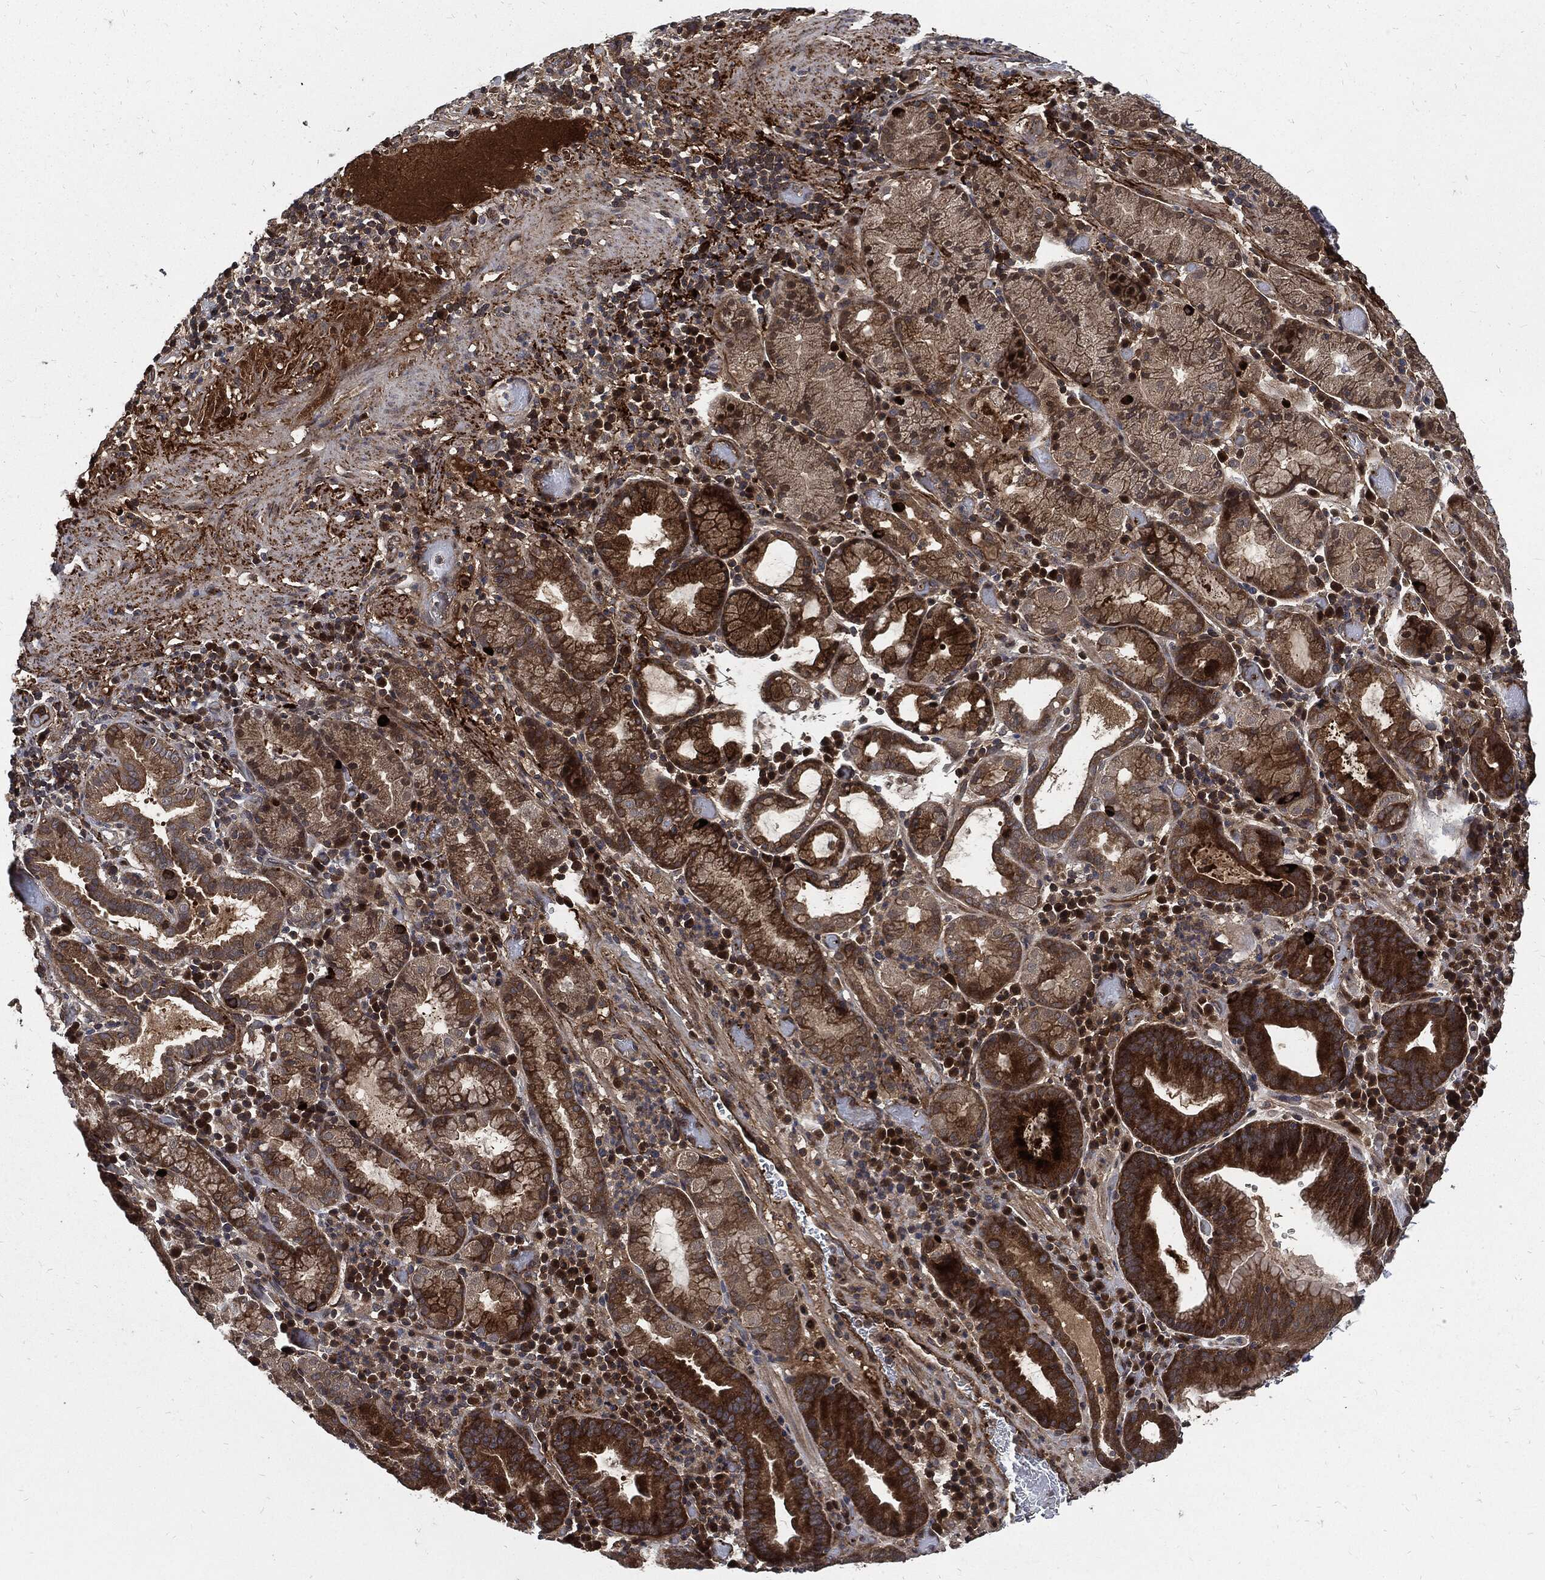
{"staining": {"intensity": "strong", "quantity": "25%-75%", "location": "cytoplasmic/membranous"}, "tissue": "stomach cancer", "cell_type": "Tumor cells", "image_type": "cancer", "snomed": [{"axis": "morphology", "description": "Adenocarcinoma, NOS"}, {"axis": "topography", "description": "Stomach"}], "caption": "Immunohistochemical staining of stomach adenocarcinoma displays high levels of strong cytoplasmic/membranous expression in about 25%-75% of tumor cells.", "gene": "CLU", "patient": {"sex": "male", "age": 79}}